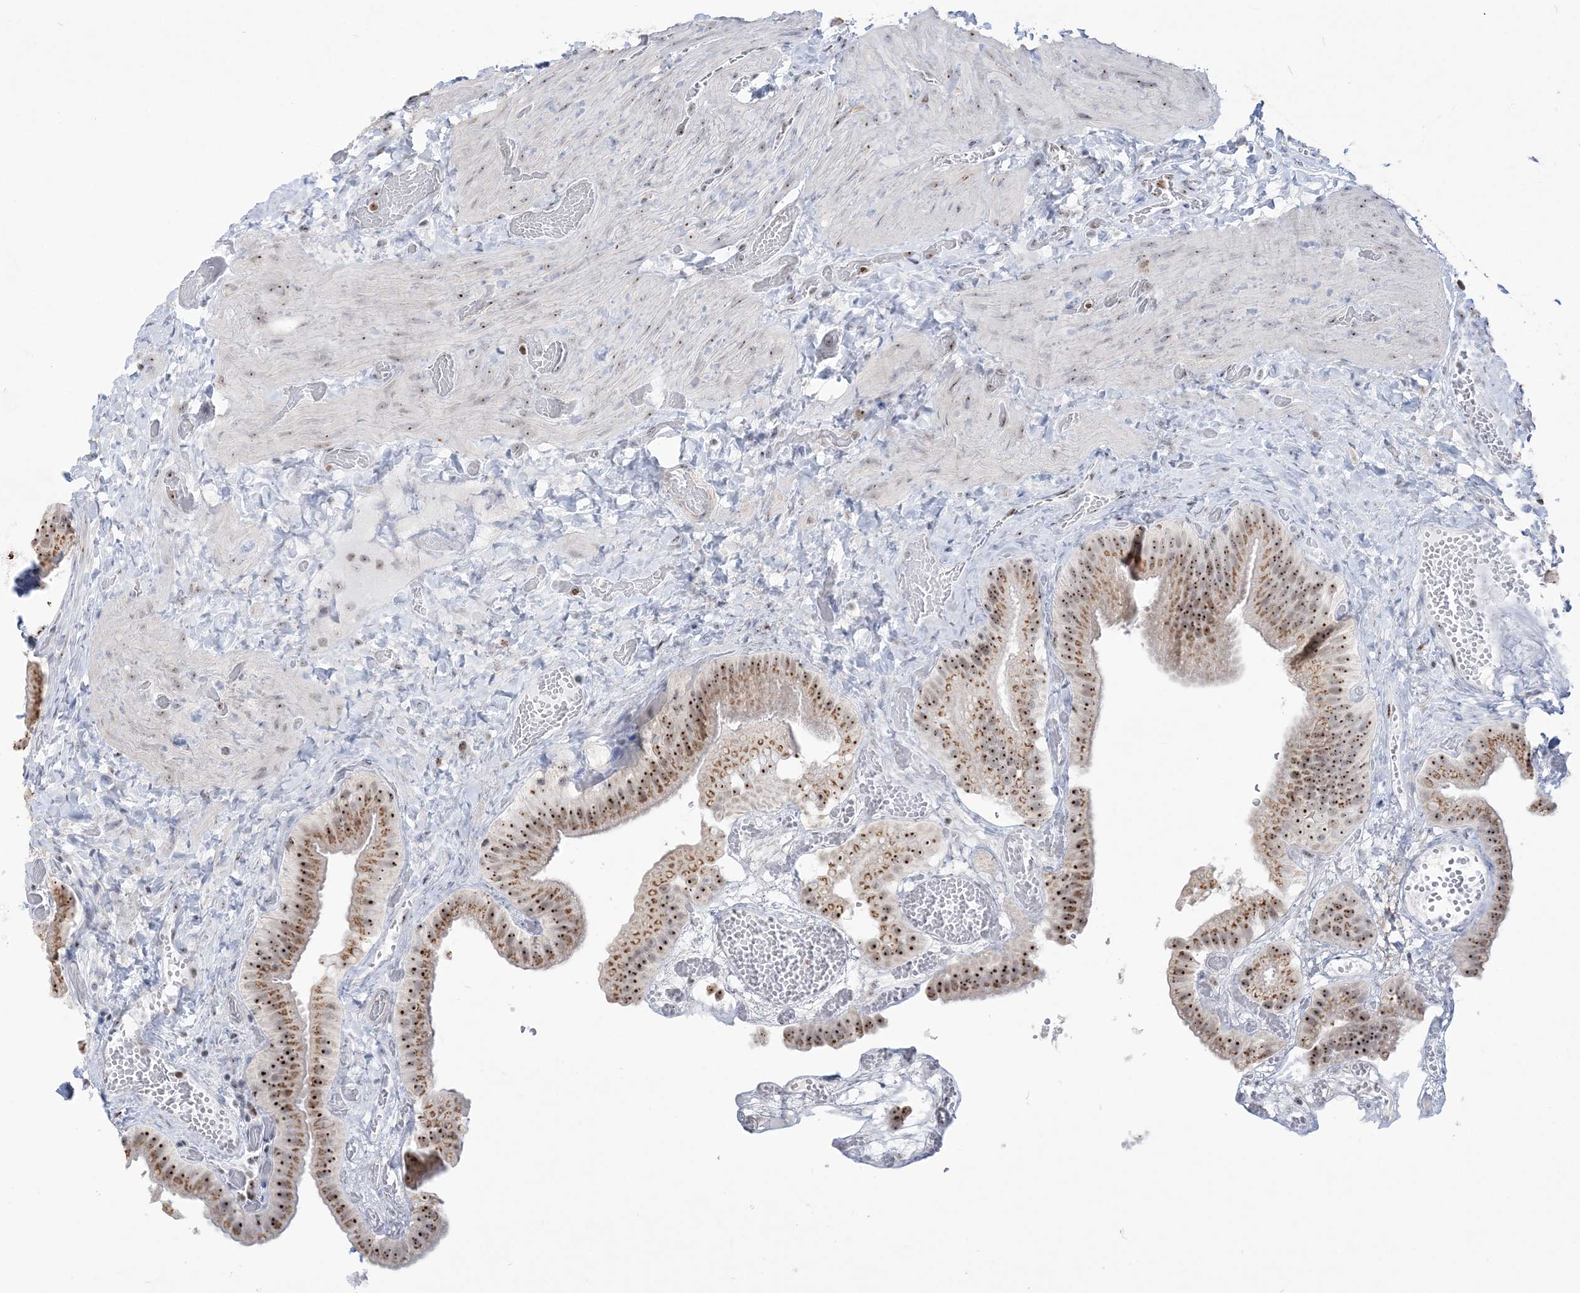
{"staining": {"intensity": "moderate", "quantity": ">75%", "location": "cytoplasmic/membranous,nuclear"}, "tissue": "gallbladder", "cell_type": "Glandular cells", "image_type": "normal", "snomed": [{"axis": "morphology", "description": "Normal tissue, NOS"}, {"axis": "topography", "description": "Gallbladder"}], "caption": "This histopathology image reveals IHC staining of benign human gallbladder, with medium moderate cytoplasmic/membranous,nuclear staining in about >75% of glandular cells.", "gene": "DDX21", "patient": {"sex": "female", "age": 64}}